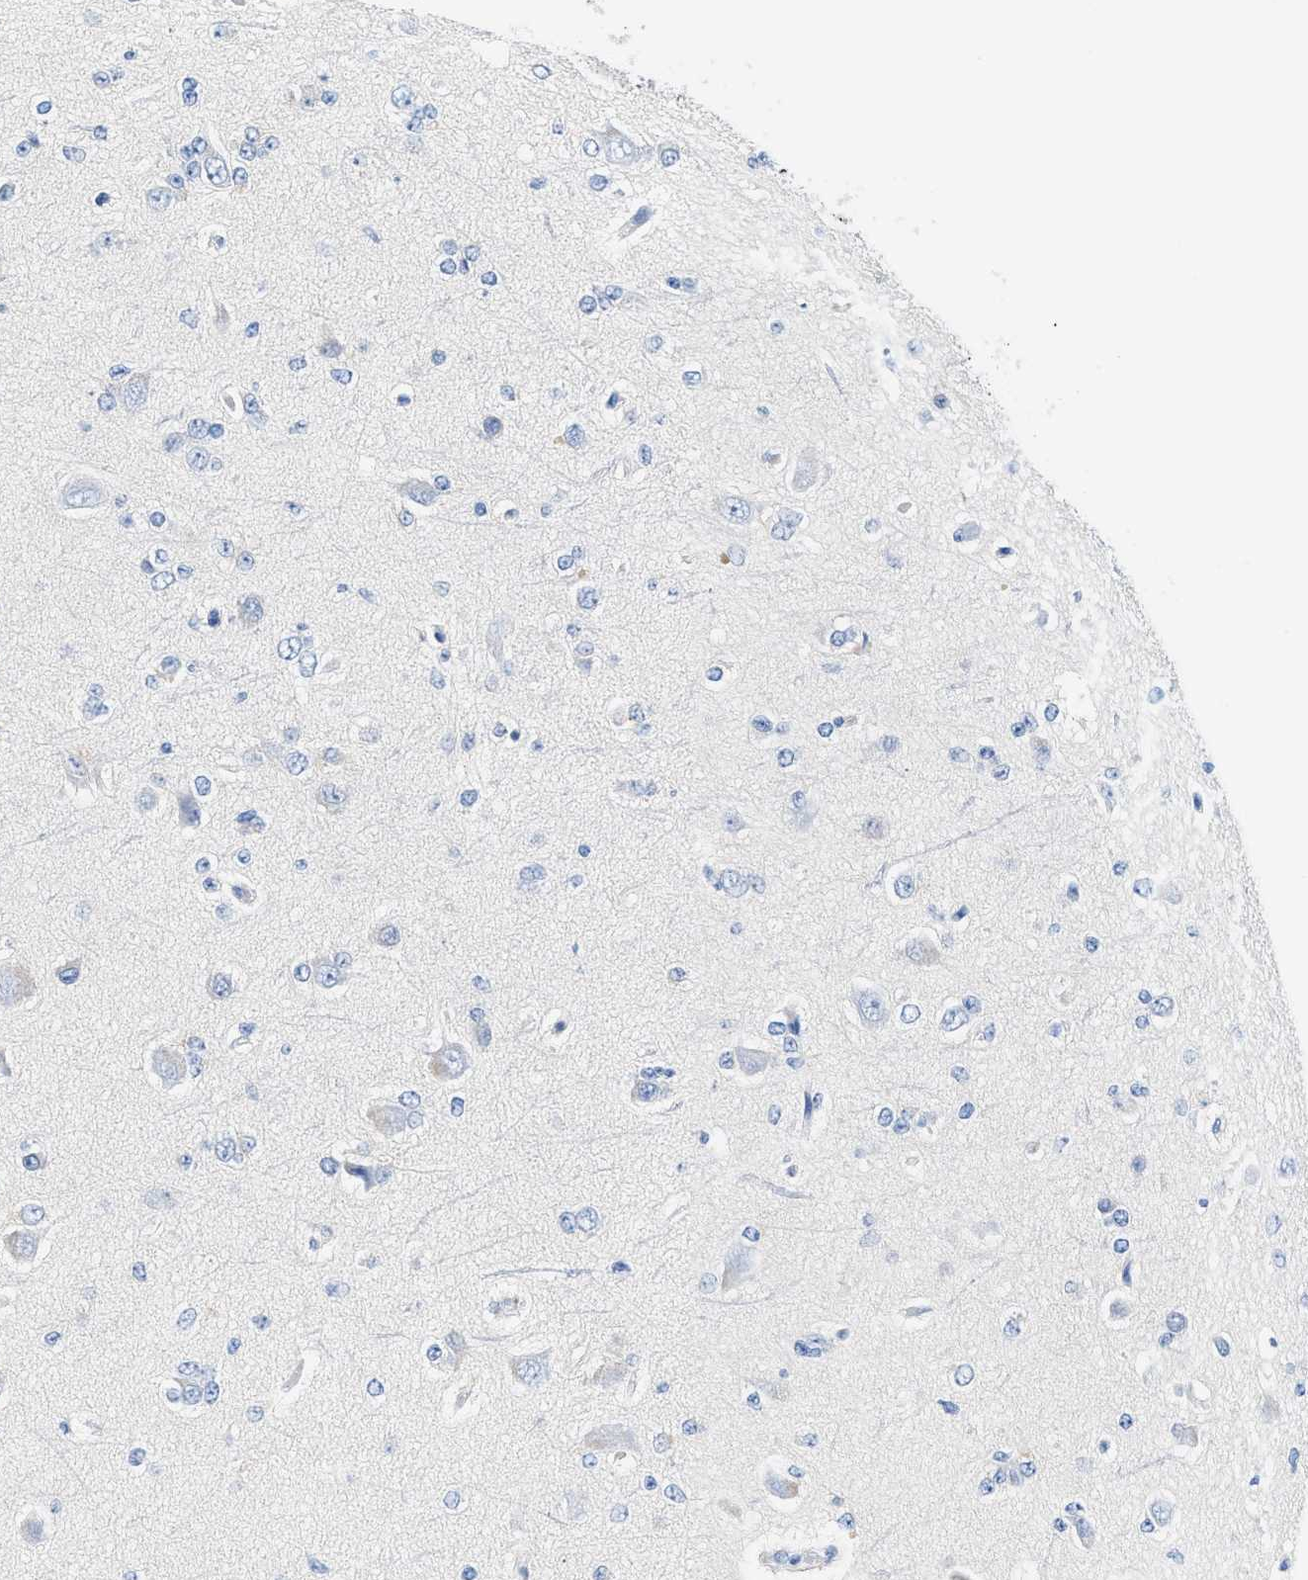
{"staining": {"intensity": "negative", "quantity": "none", "location": "none"}, "tissue": "glioma", "cell_type": "Tumor cells", "image_type": "cancer", "snomed": [{"axis": "morphology", "description": "Glioma, malignant, Low grade"}, {"axis": "topography", "description": "Brain"}], "caption": "Tumor cells are negative for brown protein staining in malignant glioma (low-grade). The staining is performed using DAB (3,3'-diaminobenzidine) brown chromogen with nuclei counter-stained in using hematoxylin.", "gene": "BPGM", "patient": {"sex": "male", "age": 38}}